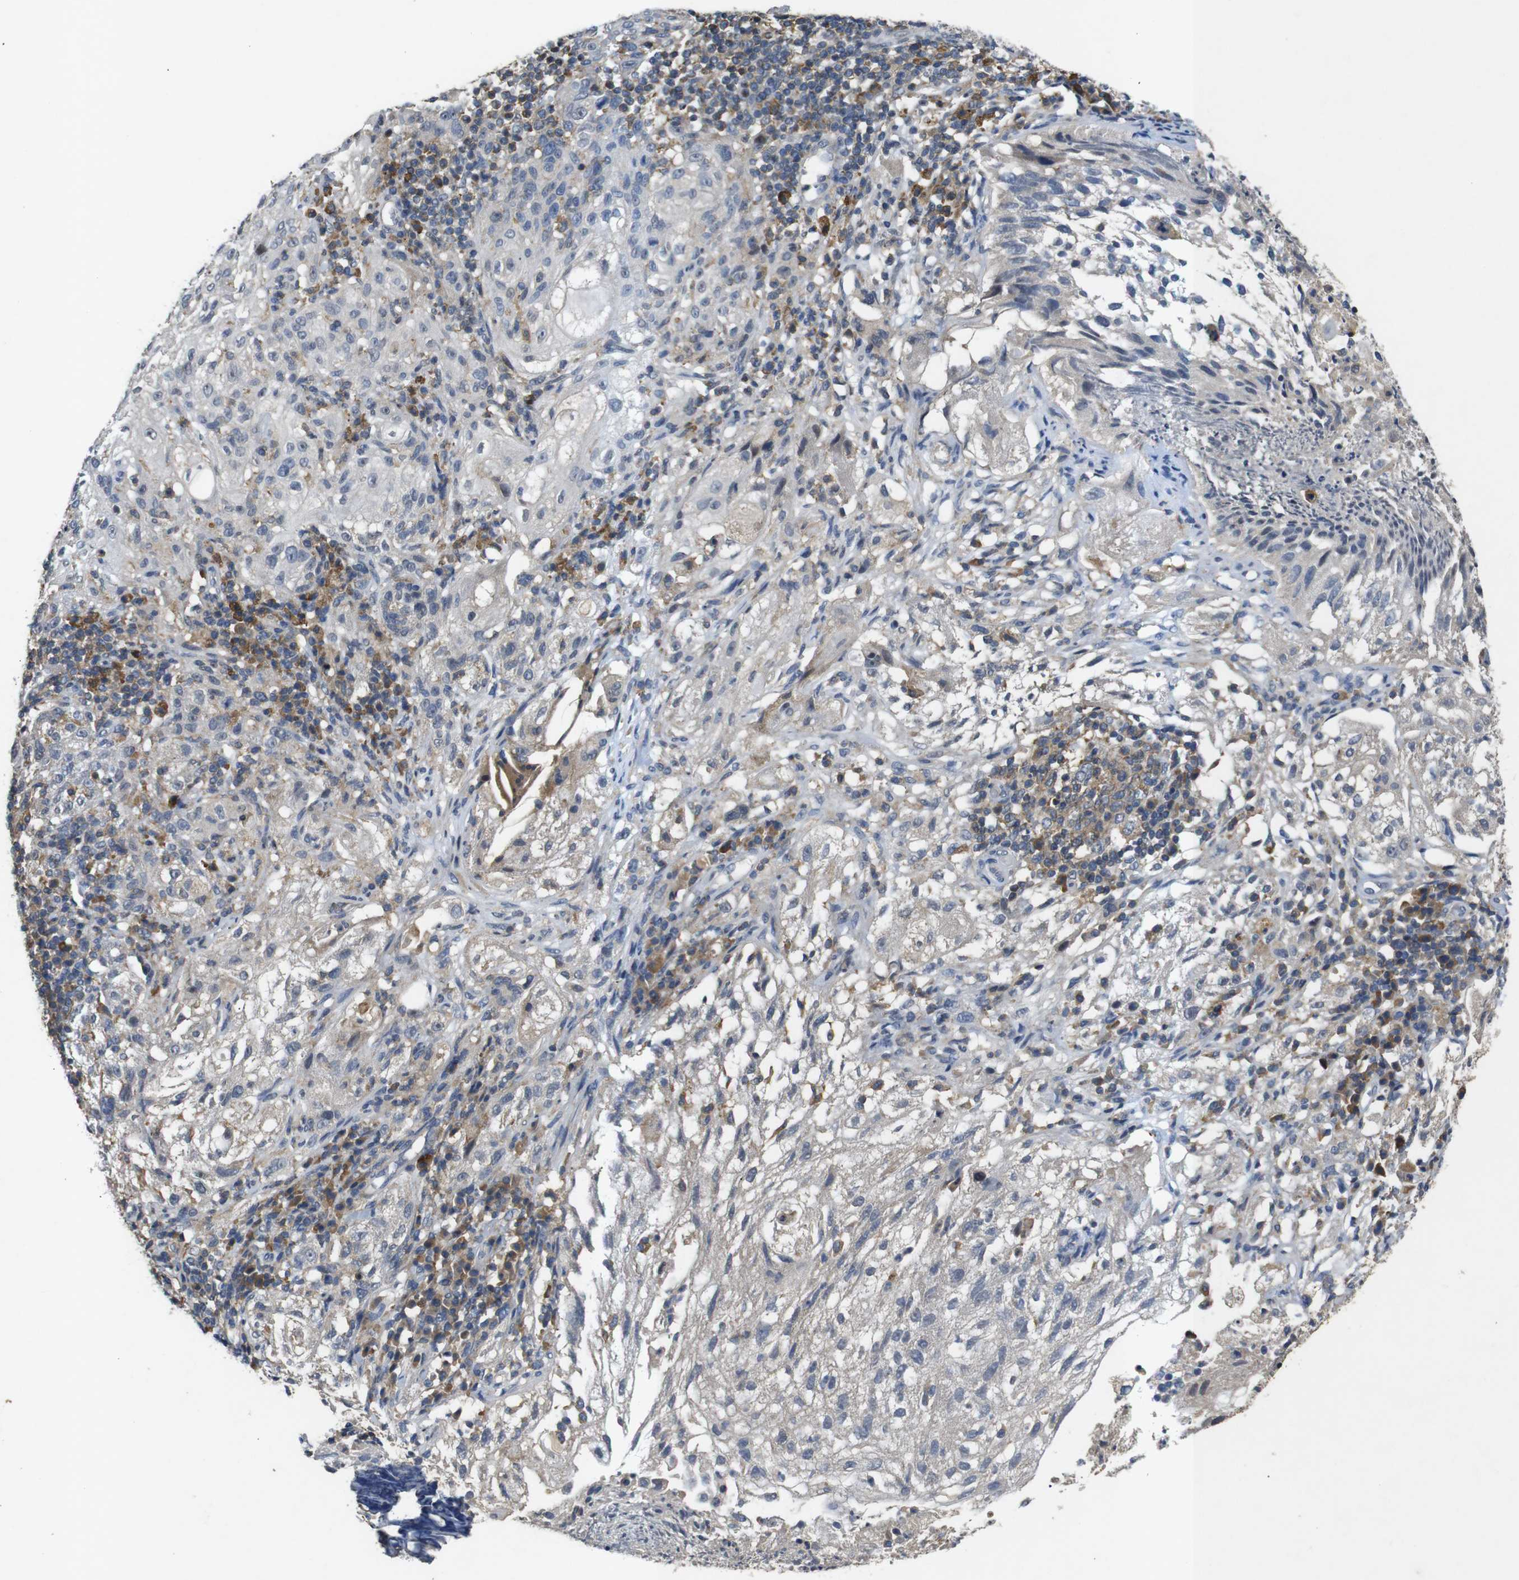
{"staining": {"intensity": "weak", "quantity": "<25%", "location": "cytoplasmic/membranous"}, "tissue": "lung cancer", "cell_type": "Tumor cells", "image_type": "cancer", "snomed": [{"axis": "morphology", "description": "Inflammation, NOS"}, {"axis": "morphology", "description": "Squamous cell carcinoma, NOS"}, {"axis": "topography", "description": "Lymph node"}, {"axis": "topography", "description": "Soft tissue"}, {"axis": "topography", "description": "Lung"}], "caption": "Lung squamous cell carcinoma was stained to show a protein in brown. There is no significant positivity in tumor cells. The staining is performed using DAB brown chromogen with nuclei counter-stained in using hematoxylin.", "gene": "MAGI2", "patient": {"sex": "male", "age": 66}}